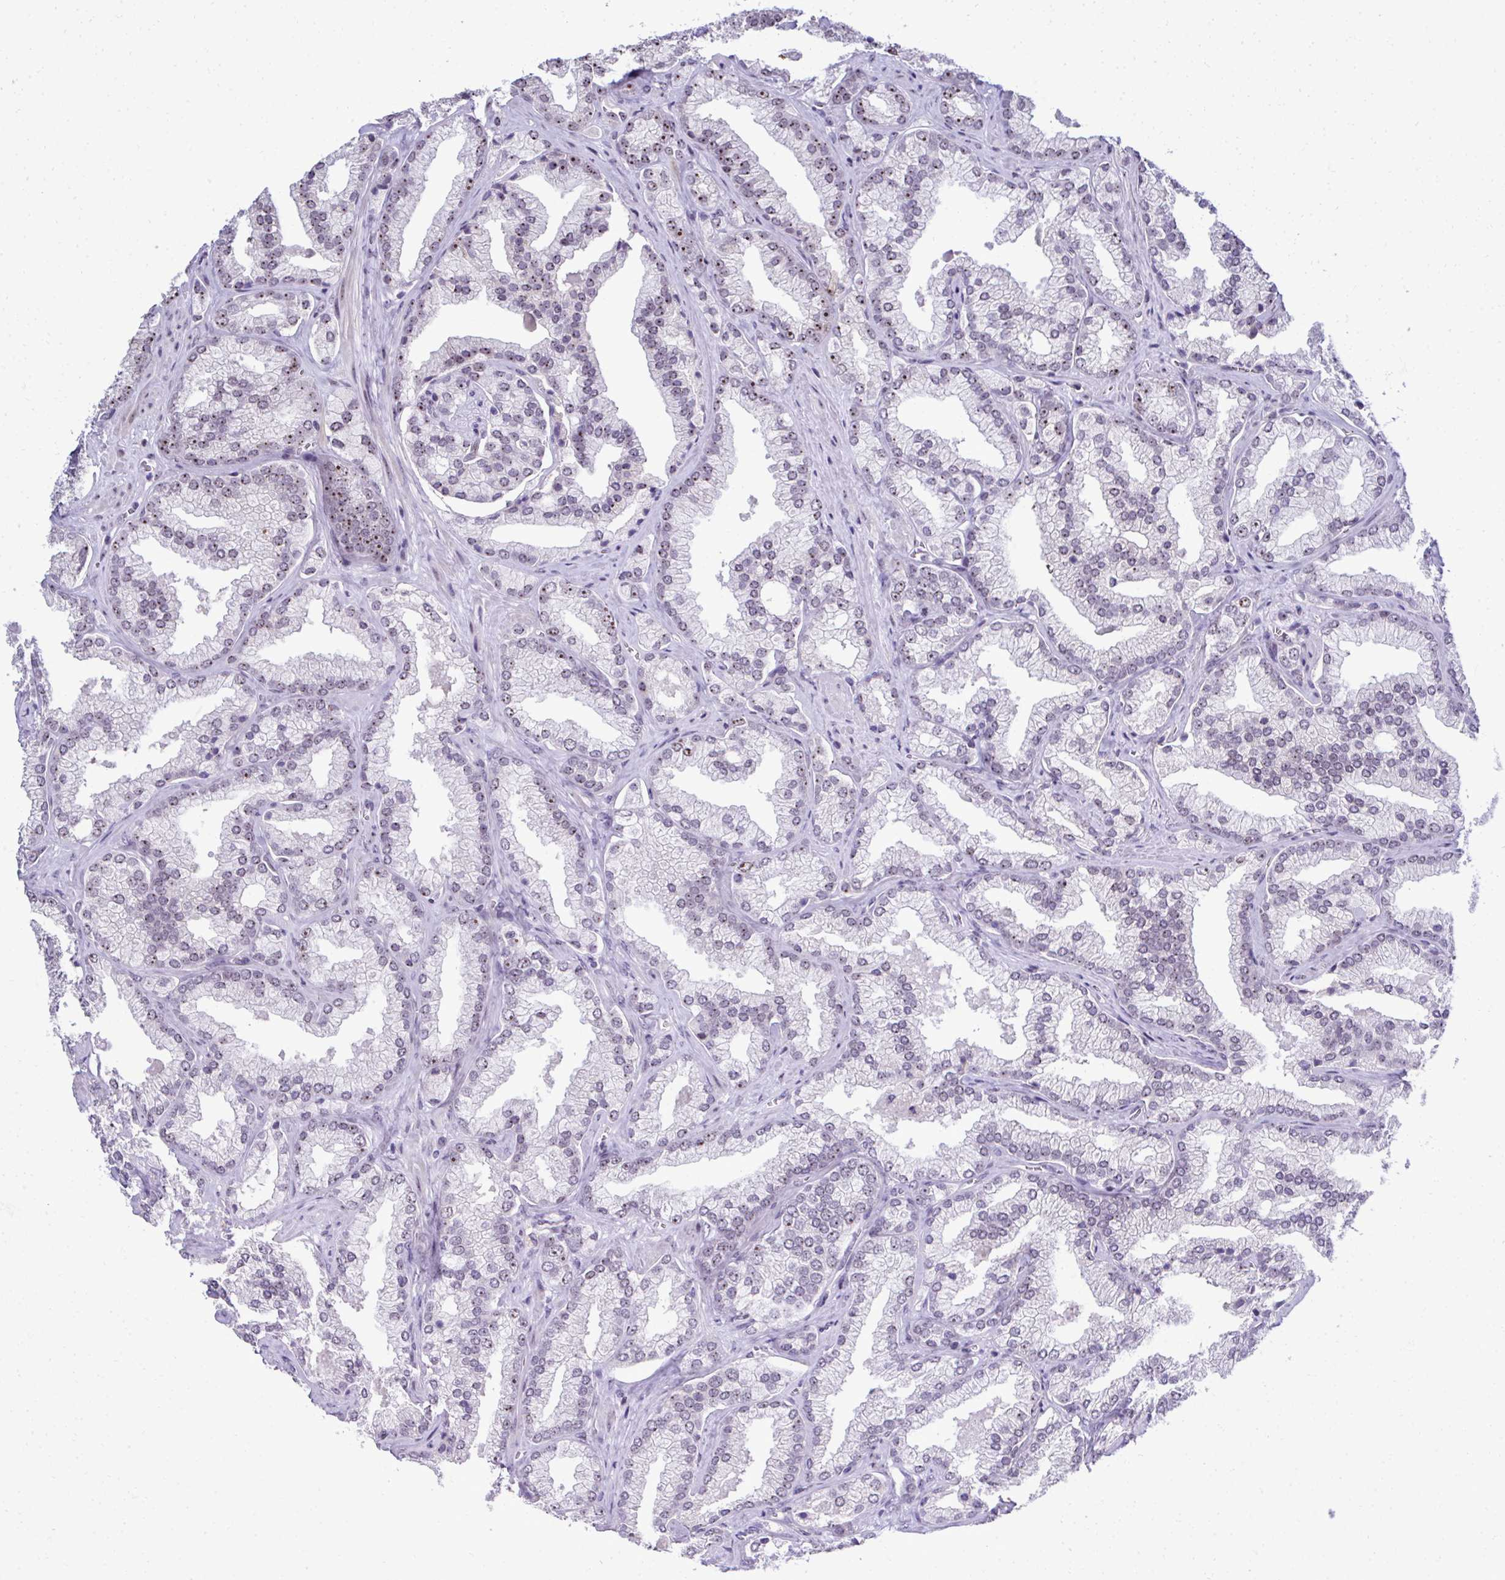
{"staining": {"intensity": "moderate", "quantity": "<25%", "location": "nuclear"}, "tissue": "prostate cancer", "cell_type": "Tumor cells", "image_type": "cancer", "snomed": [{"axis": "morphology", "description": "Adenocarcinoma, High grade"}, {"axis": "topography", "description": "Prostate"}], "caption": "Tumor cells exhibit low levels of moderate nuclear positivity in approximately <25% of cells in human prostate cancer.", "gene": "CEP72", "patient": {"sex": "male", "age": 68}}